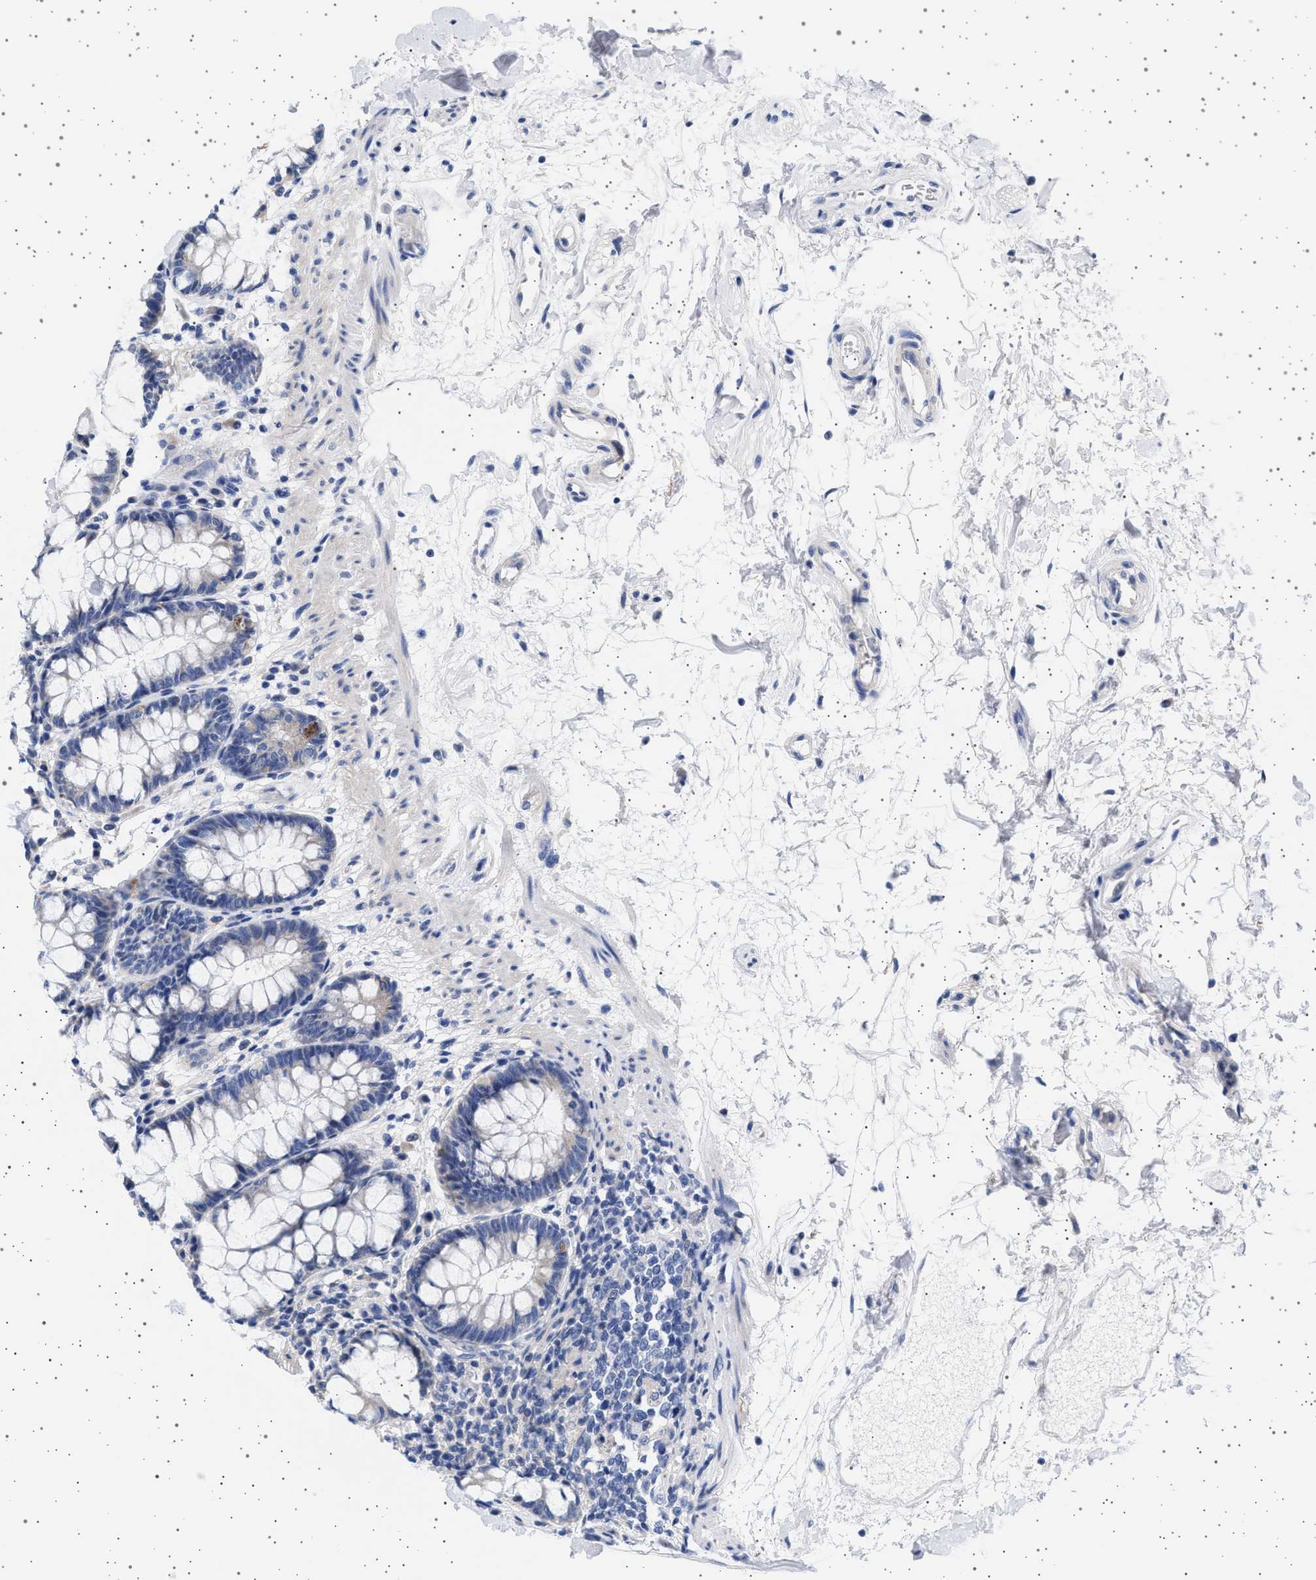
{"staining": {"intensity": "negative", "quantity": "none", "location": "none"}, "tissue": "rectum", "cell_type": "Glandular cells", "image_type": "normal", "snomed": [{"axis": "morphology", "description": "Normal tissue, NOS"}, {"axis": "topography", "description": "Rectum"}], "caption": "The immunohistochemistry (IHC) photomicrograph has no significant staining in glandular cells of rectum. The staining is performed using DAB brown chromogen with nuclei counter-stained in using hematoxylin.", "gene": "TRMT10B", "patient": {"sex": "male", "age": 64}}